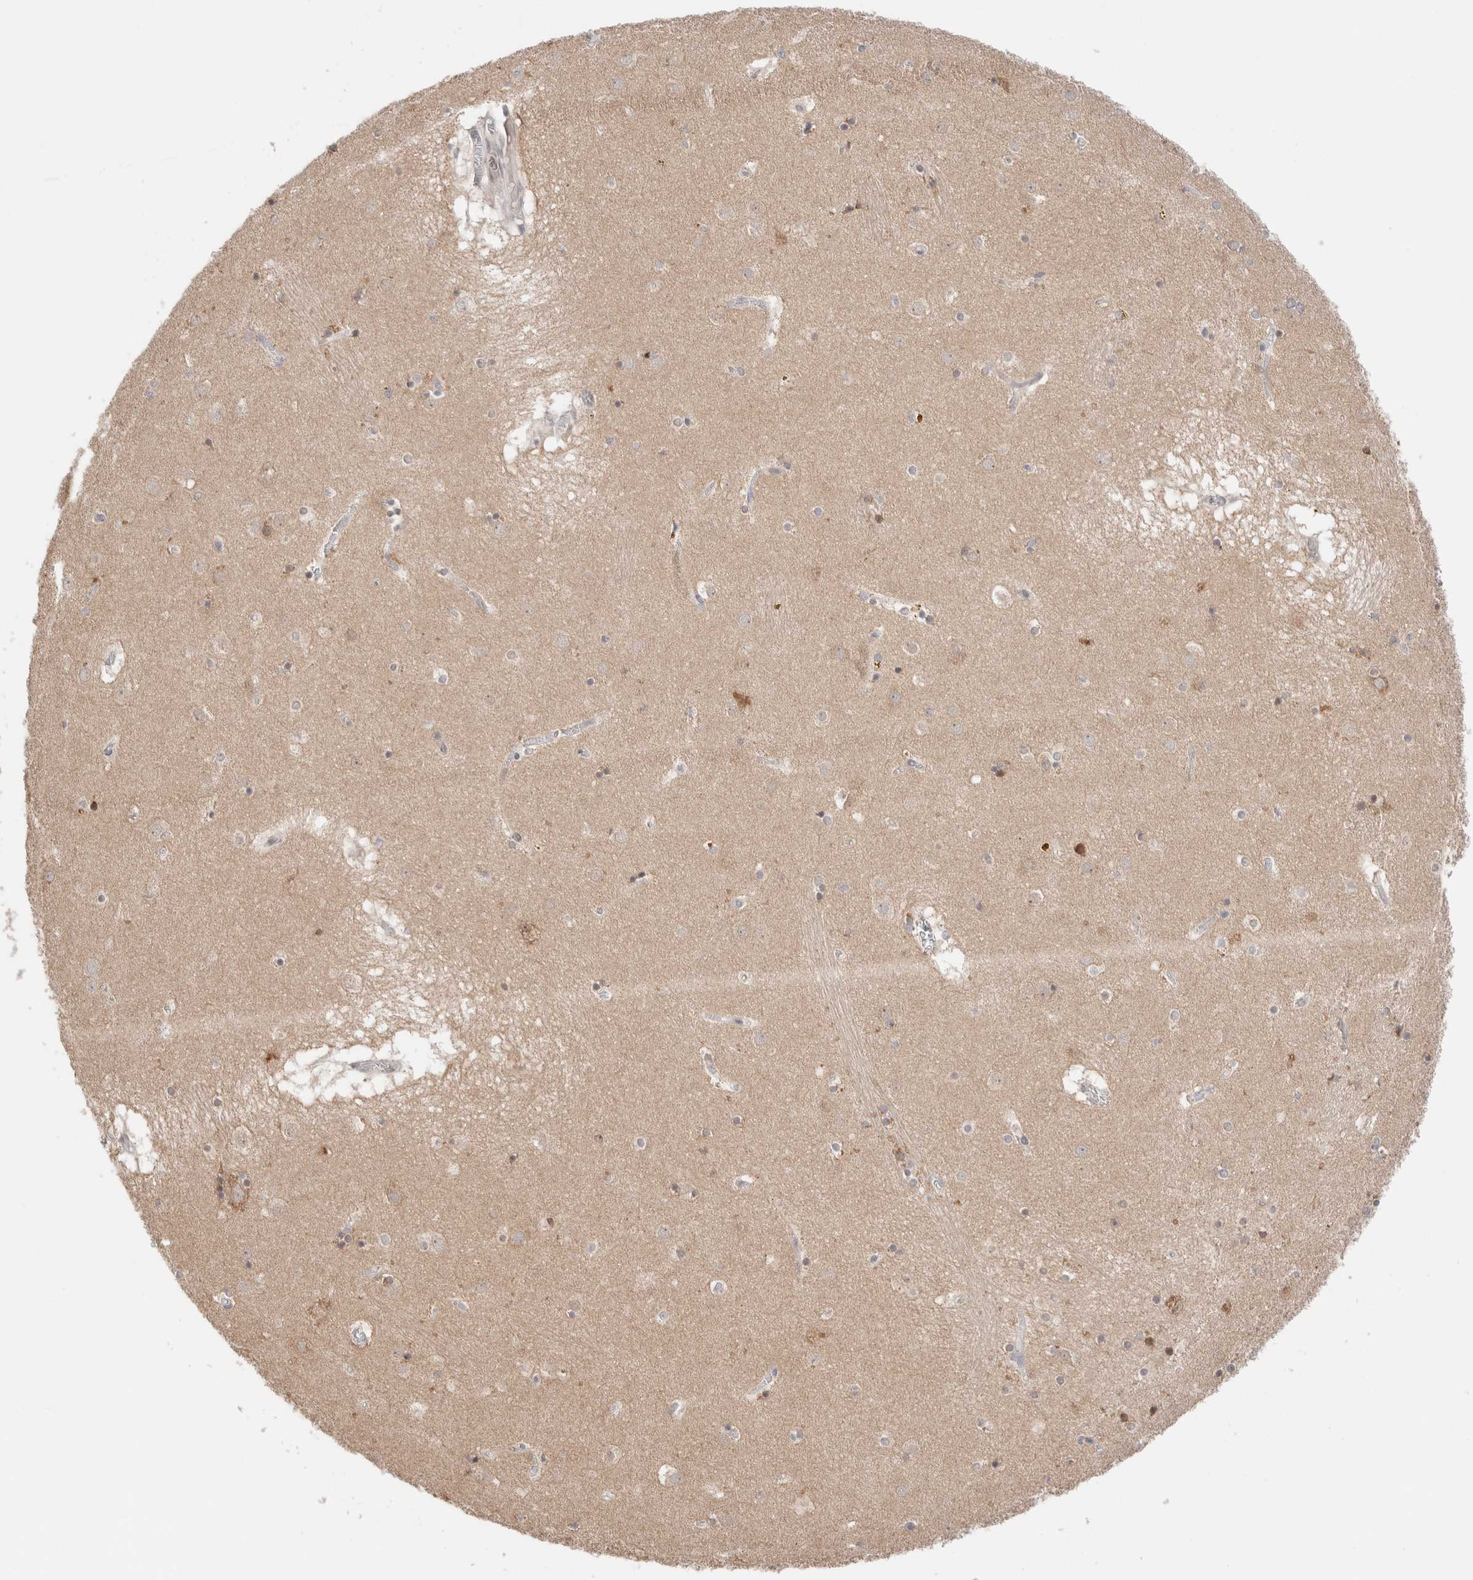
{"staining": {"intensity": "moderate", "quantity": "<25%", "location": "cytoplasmic/membranous"}, "tissue": "caudate", "cell_type": "Glial cells", "image_type": "normal", "snomed": [{"axis": "morphology", "description": "Normal tissue, NOS"}, {"axis": "topography", "description": "Lateral ventricle wall"}], "caption": "Immunohistochemistry (IHC) (DAB (3,3'-diaminobenzidine)) staining of unremarkable caudate reveals moderate cytoplasmic/membranous protein expression in approximately <25% of glial cells.", "gene": "ERI3", "patient": {"sex": "male", "age": 70}}